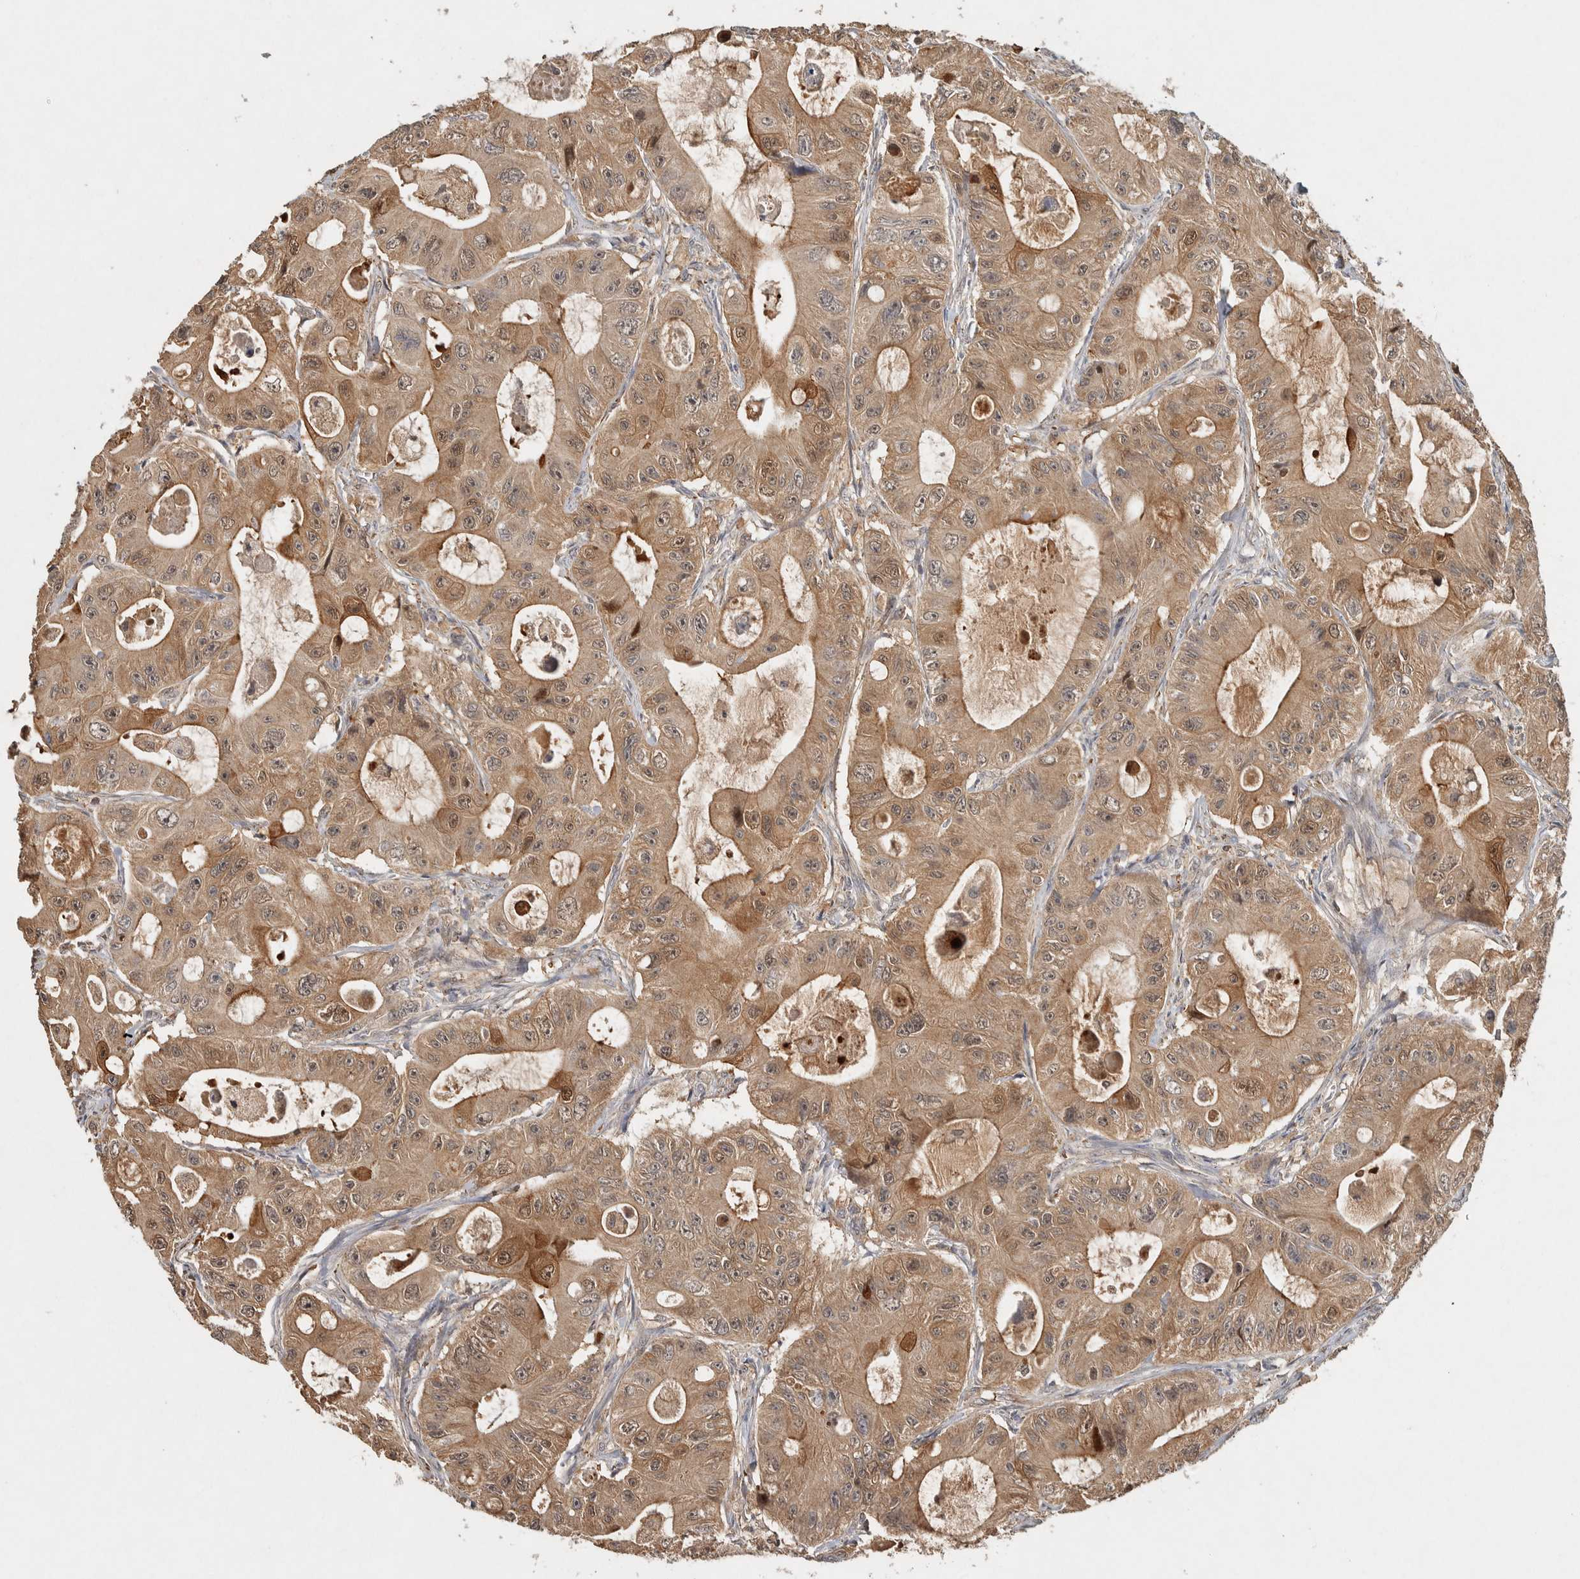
{"staining": {"intensity": "moderate", "quantity": ">75%", "location": "cytoplasmic/membranous"}, "tissue": "colorectal cancer", "cell_type": "Tumor cells", "image_type": "cancer", "snomed": [{"axis": "morphology", "description": "Adenocarcinoma, NOS"}, {"axis": "topography", "description": "Colon"}], "caption": "Brown immunohistochemical staining in human colorectal cancer (adenocarcinoma) reveals moderate cytoplasmic/membranous positivity in approximately >75% of tumor cells.", "gene": "EIF3H", "patient": {"sex": "female", "age": 46}}